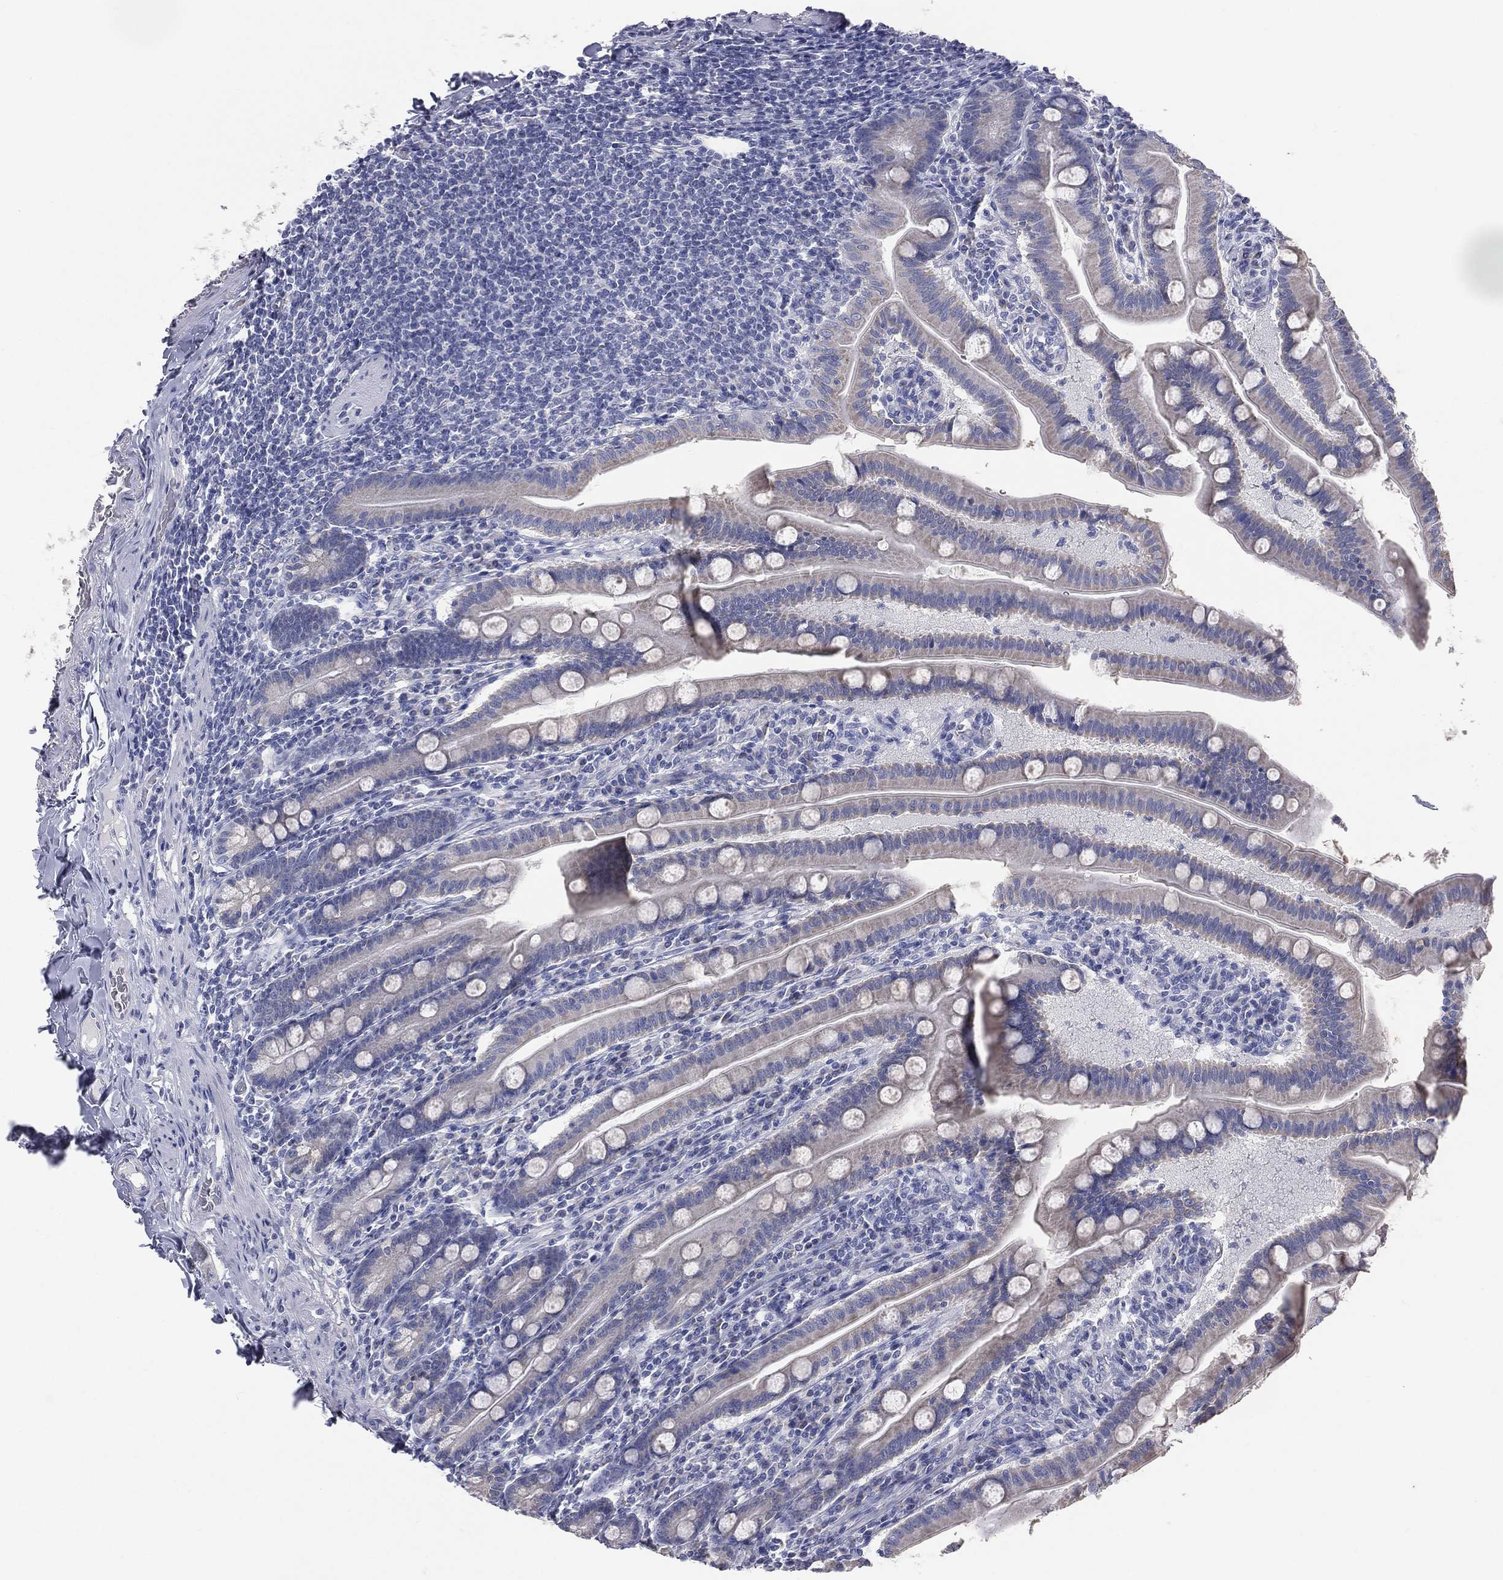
{"staining": {"intensity": "negative", "quantity": "none", "location": "none"}, "tissue": "small intestine", "cell_type": "Glandular cells", "image_type": "normal", "snomed": [{"axis": "morphology", "description": "Normal tissue, NOS"}, {"axis": "topography", "description": "Small intestine"}], "caption": "Glandular cells show no significant staining in benign small intestine.", "gene": "STK31", "patient": {"sex": "male", "age": 66}}